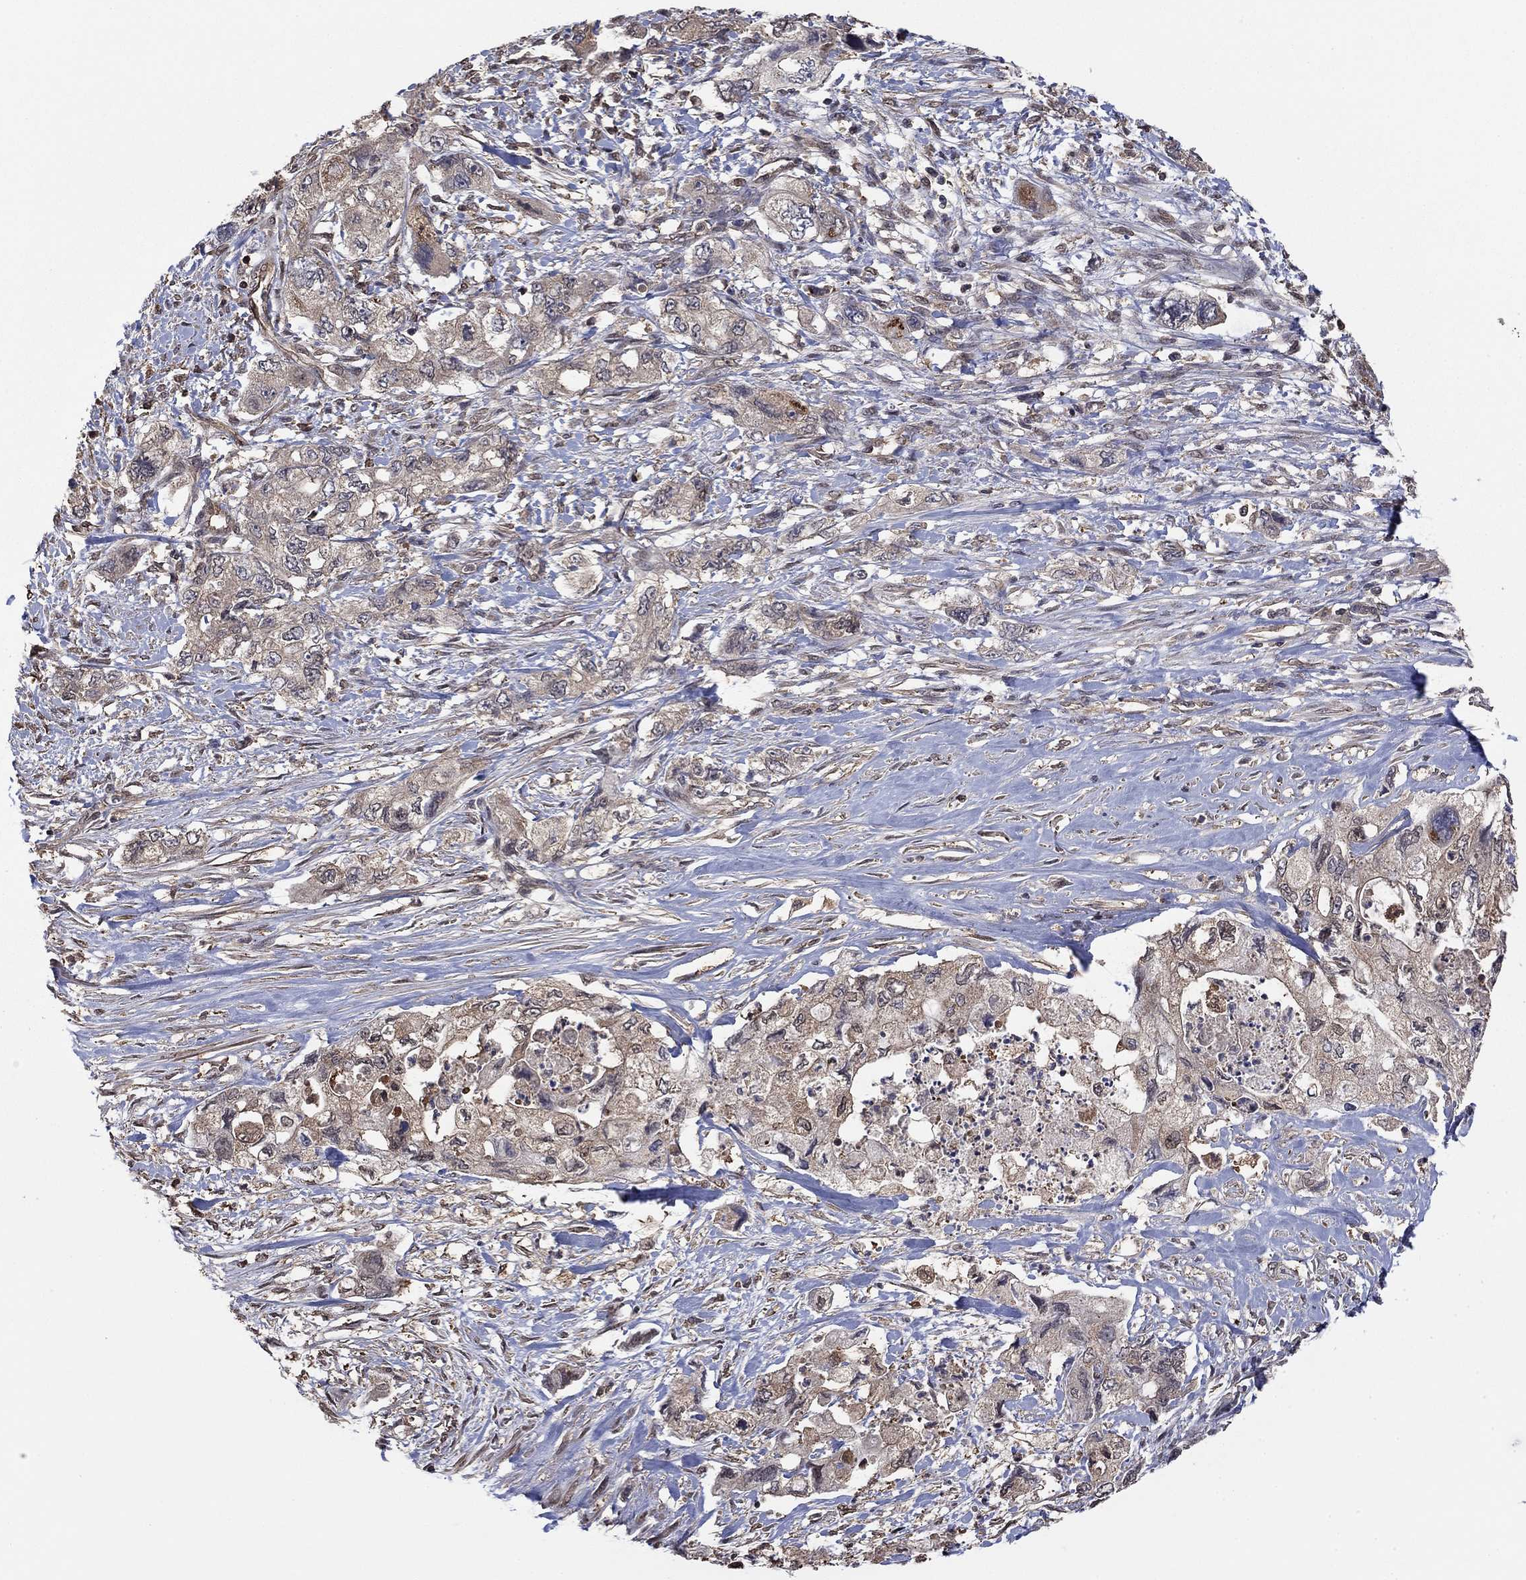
{"staining": {"intensity": "weak", "quantity": "25%-75%", "location": "cytoplasmic/membranous"}, "tissue": "pancreatic cancer", "cell_type": "Tumor cells", "image_type": "cancer", "snomed": [{"axis": "morphology", "description": "Adenocarcinoma, NOS"}, {"axis": "topography", "description": "Pancreas"}], "caption": "Pancreatic adenocarcinoma stained with a protein marker shows weak staining in tumor cells.", "gene": "RNF114", "patient": {"sex": "female", "age": 73}}